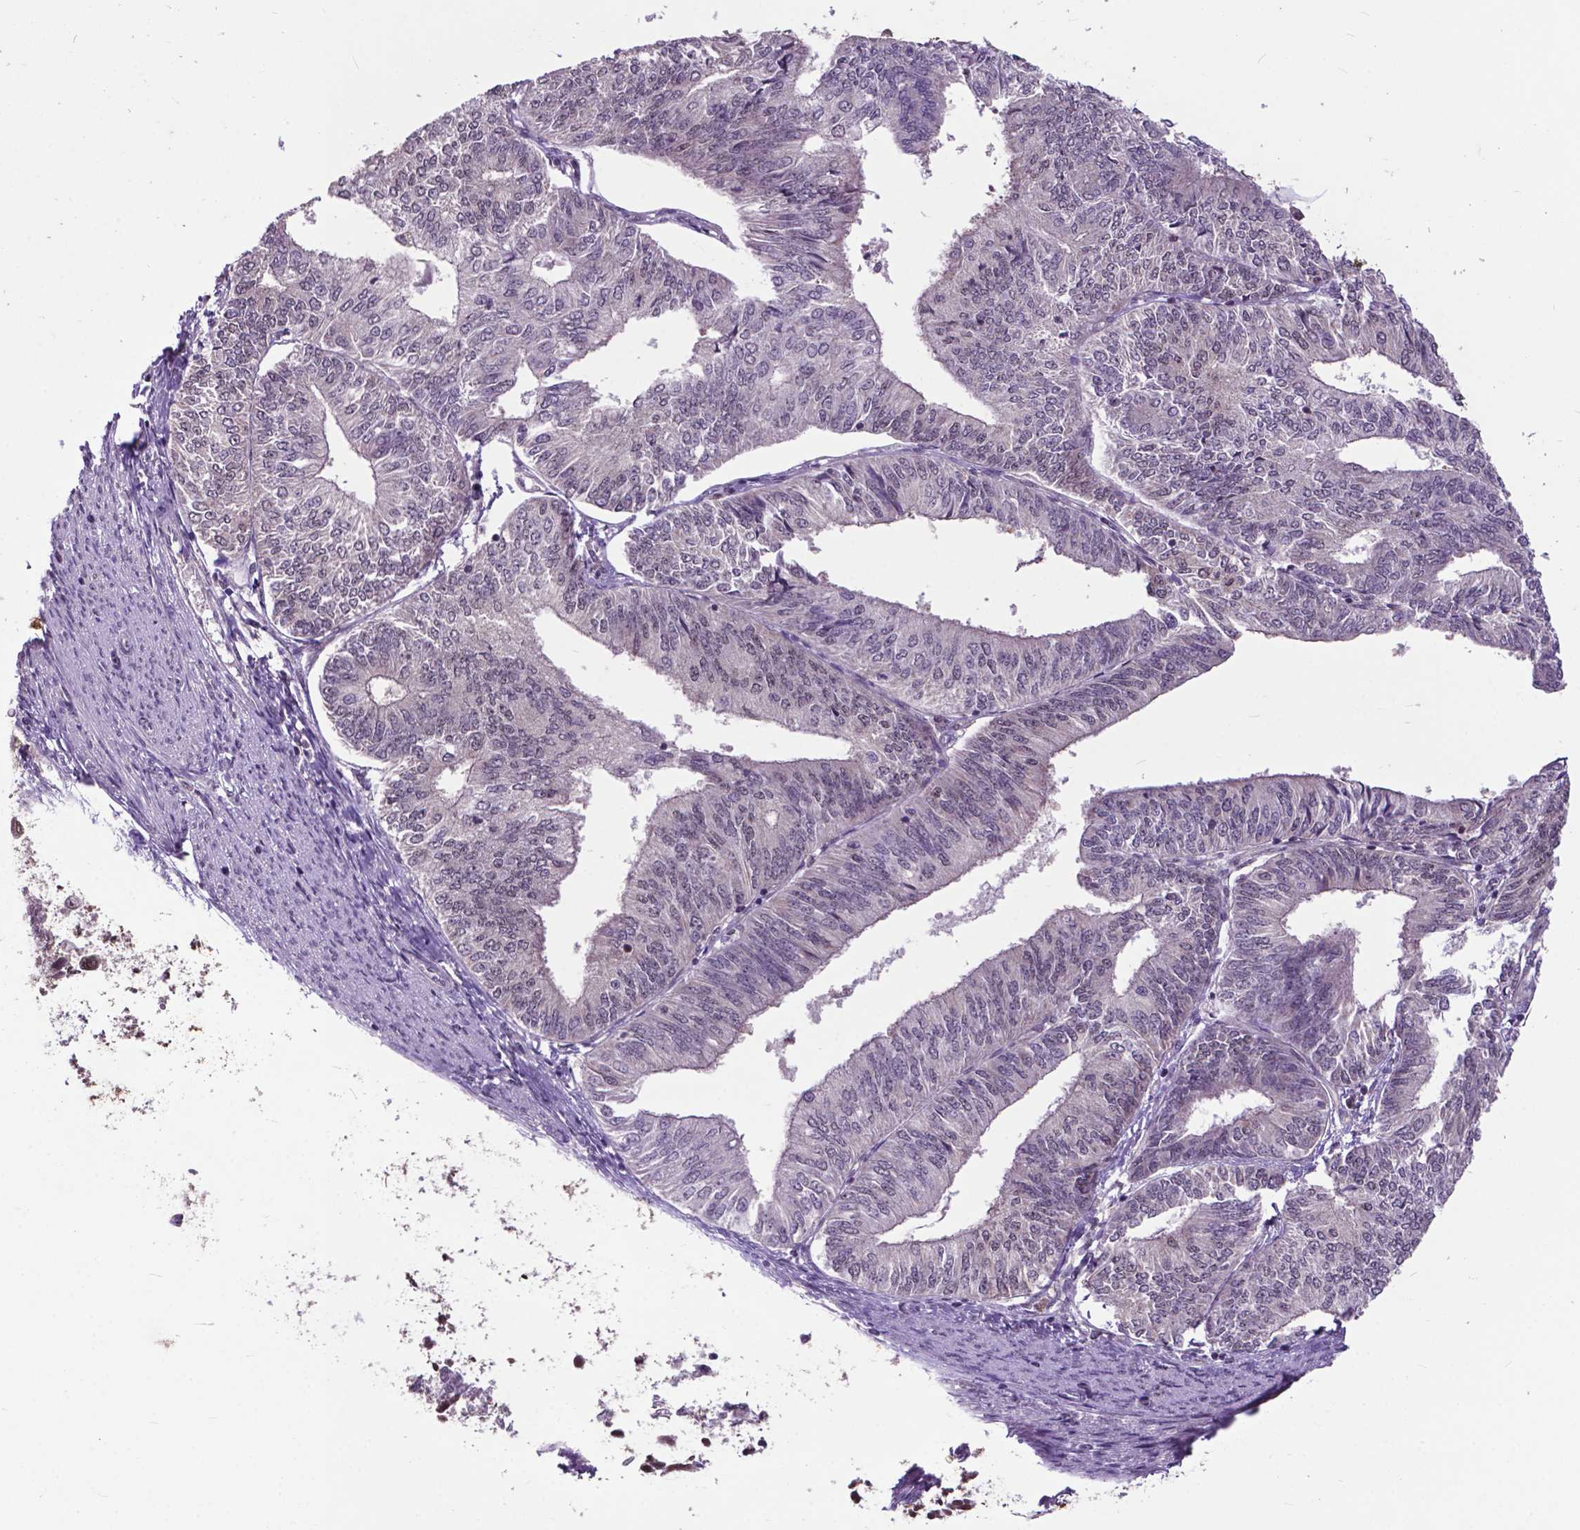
{"staining": {"intensity": "weak", "quantity": "<25%", "location": "nuclear"}, "tissue": "endometrial cancer", "cell_type": "Tumor cells", "image_type": "cancer", "snomed": [{"axis": "morphology", "description": "Adenocarcinoma, NOS"}, {"axis": "topography", "description": "Endometrium"}], "caption": "Immunohistochemistry (IHC) histopathology image of adenocarcinoma (endometrial) stained for a protein (brown), which reveals no expression in tumor cells. The staining is performed using DAB brown chromogen with nuclei counter-stained in using hematoxylin.", "gene": "FAF1", "patient": {"sex": "female", "age": 58}}